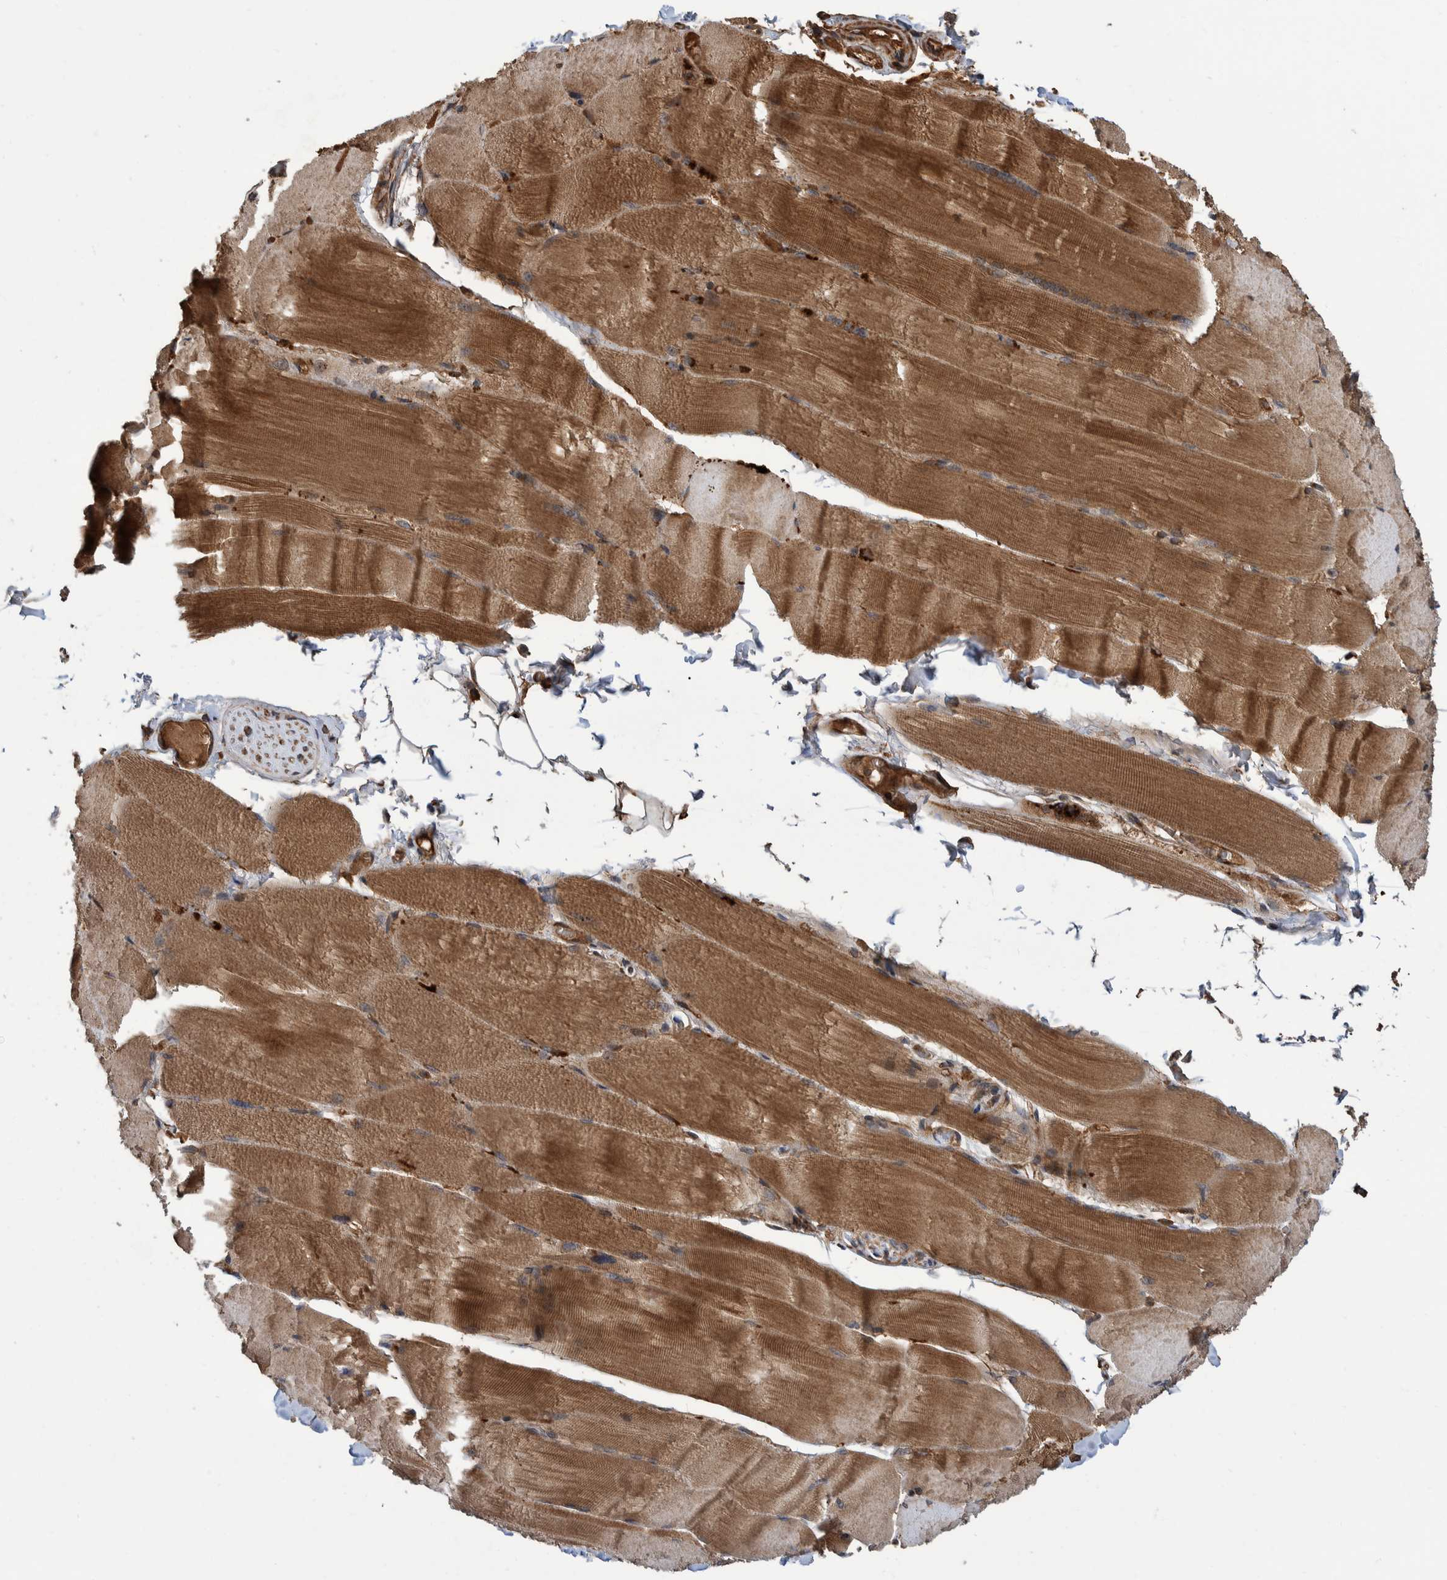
{"staining": {"intensity": "moderate", "quantity": ">75%", "location": "cytoplasmic/membranous"}, "tissue": "skeletal muscle", "cell_type": "Myocytes", "image_type": "normal", "snomed": [{"axis": "morphology", "description": "Normal tissue, NOS"}, {"axis": "topography", "description": "Skin"}, {"axis": "topography", "description": "Skeletal muscle"}], "caption": "An image of skeletal muscle stained for a protein exhibits moderate cytoplasmic/membranous brown staining in myocytes.", "gene": "VBP1", "patient": {"sex": "male", "age": 83}}